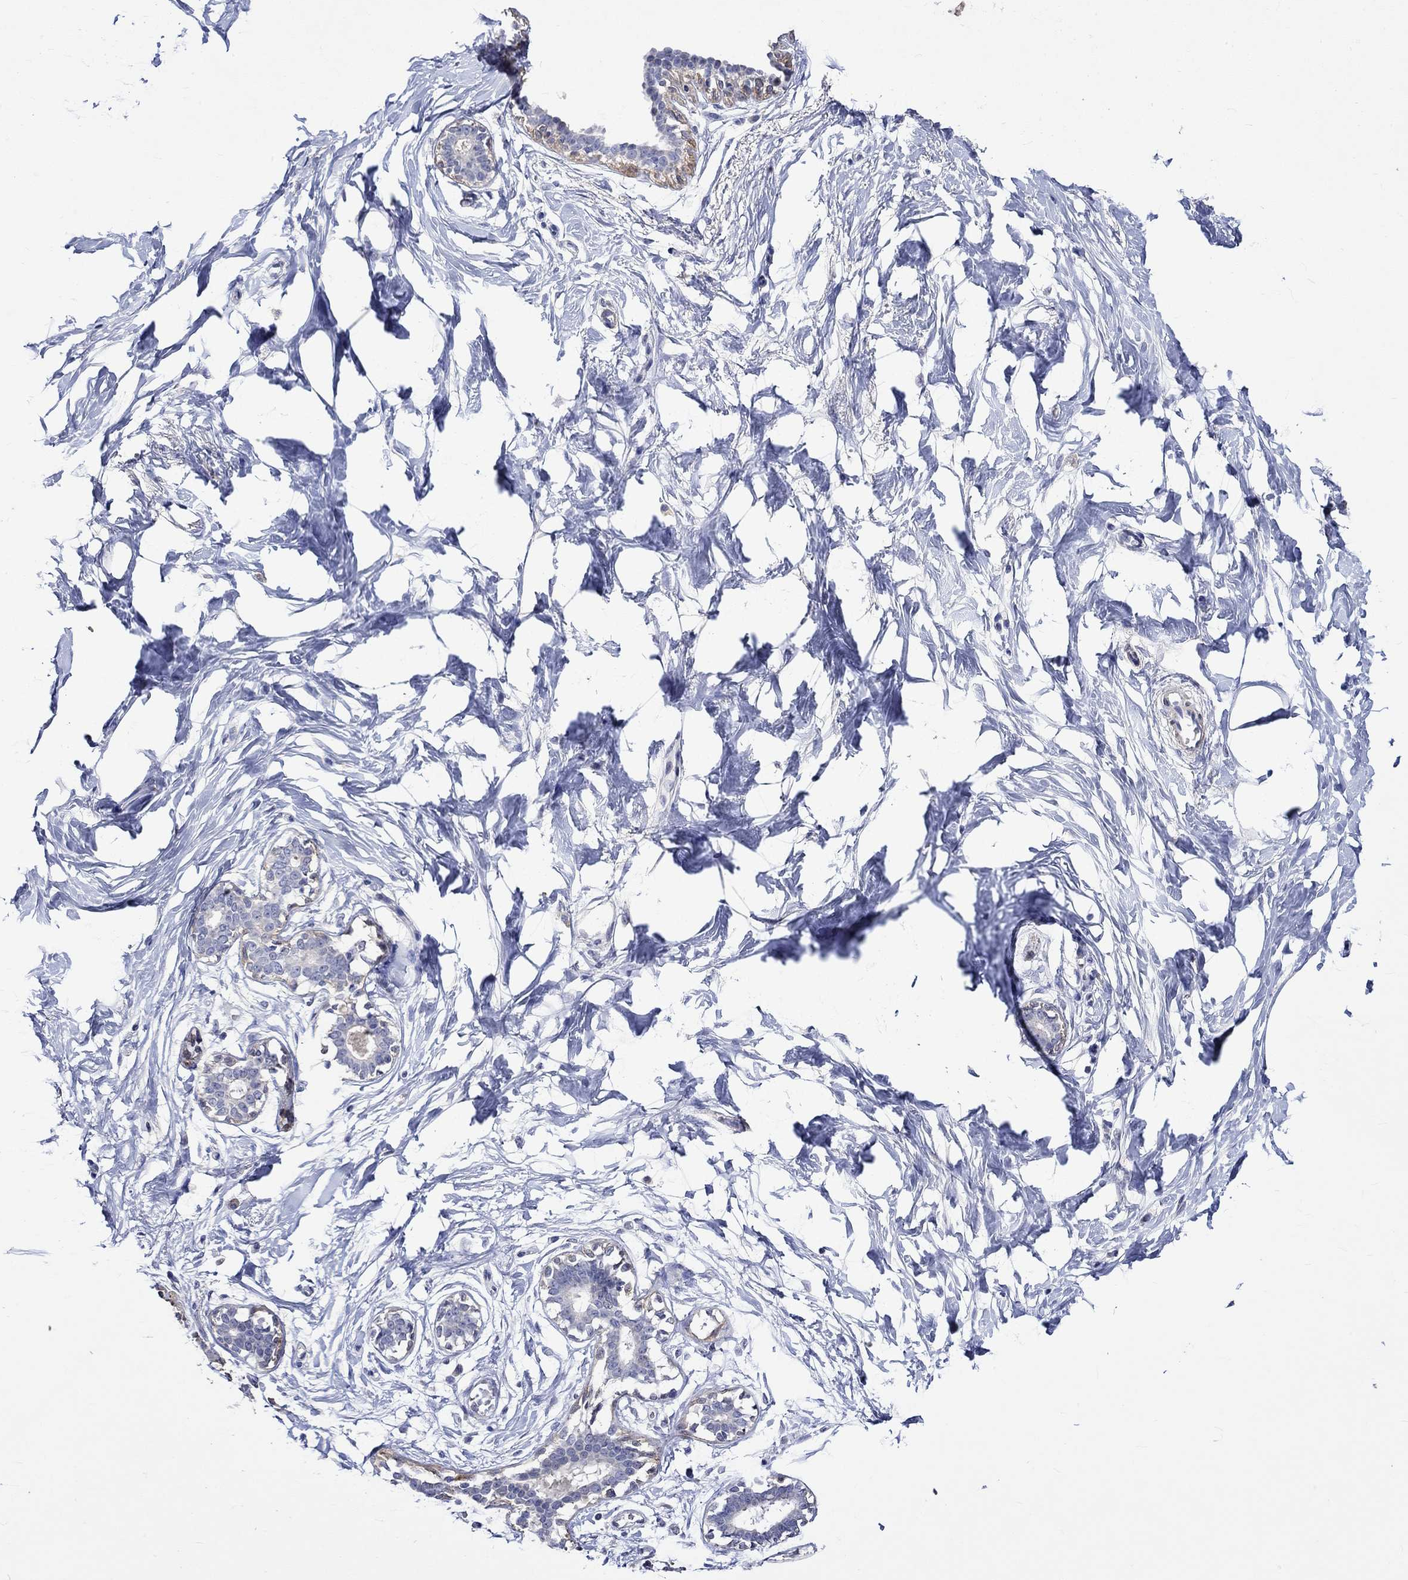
{"staining": {"intensity": "negative", "quantity": "none", "location": "none"}, "tissue": "breast", "cell_type": "Adipocytes", "image_type": "normal", "snomed": [{"axis": "morphology", "description": "Normal tissue, NOS"}, {"axis": "morphology", "description": "Lobular carcinoma, in situ"}, {"axis": "topography", "description": "Breast"}], "caption": "Immunohistochemical staining of normal breast shows no significant expression in adipocytes.", "gene": "CRYAB", "patient": {"sex": "female", "age": 35}}